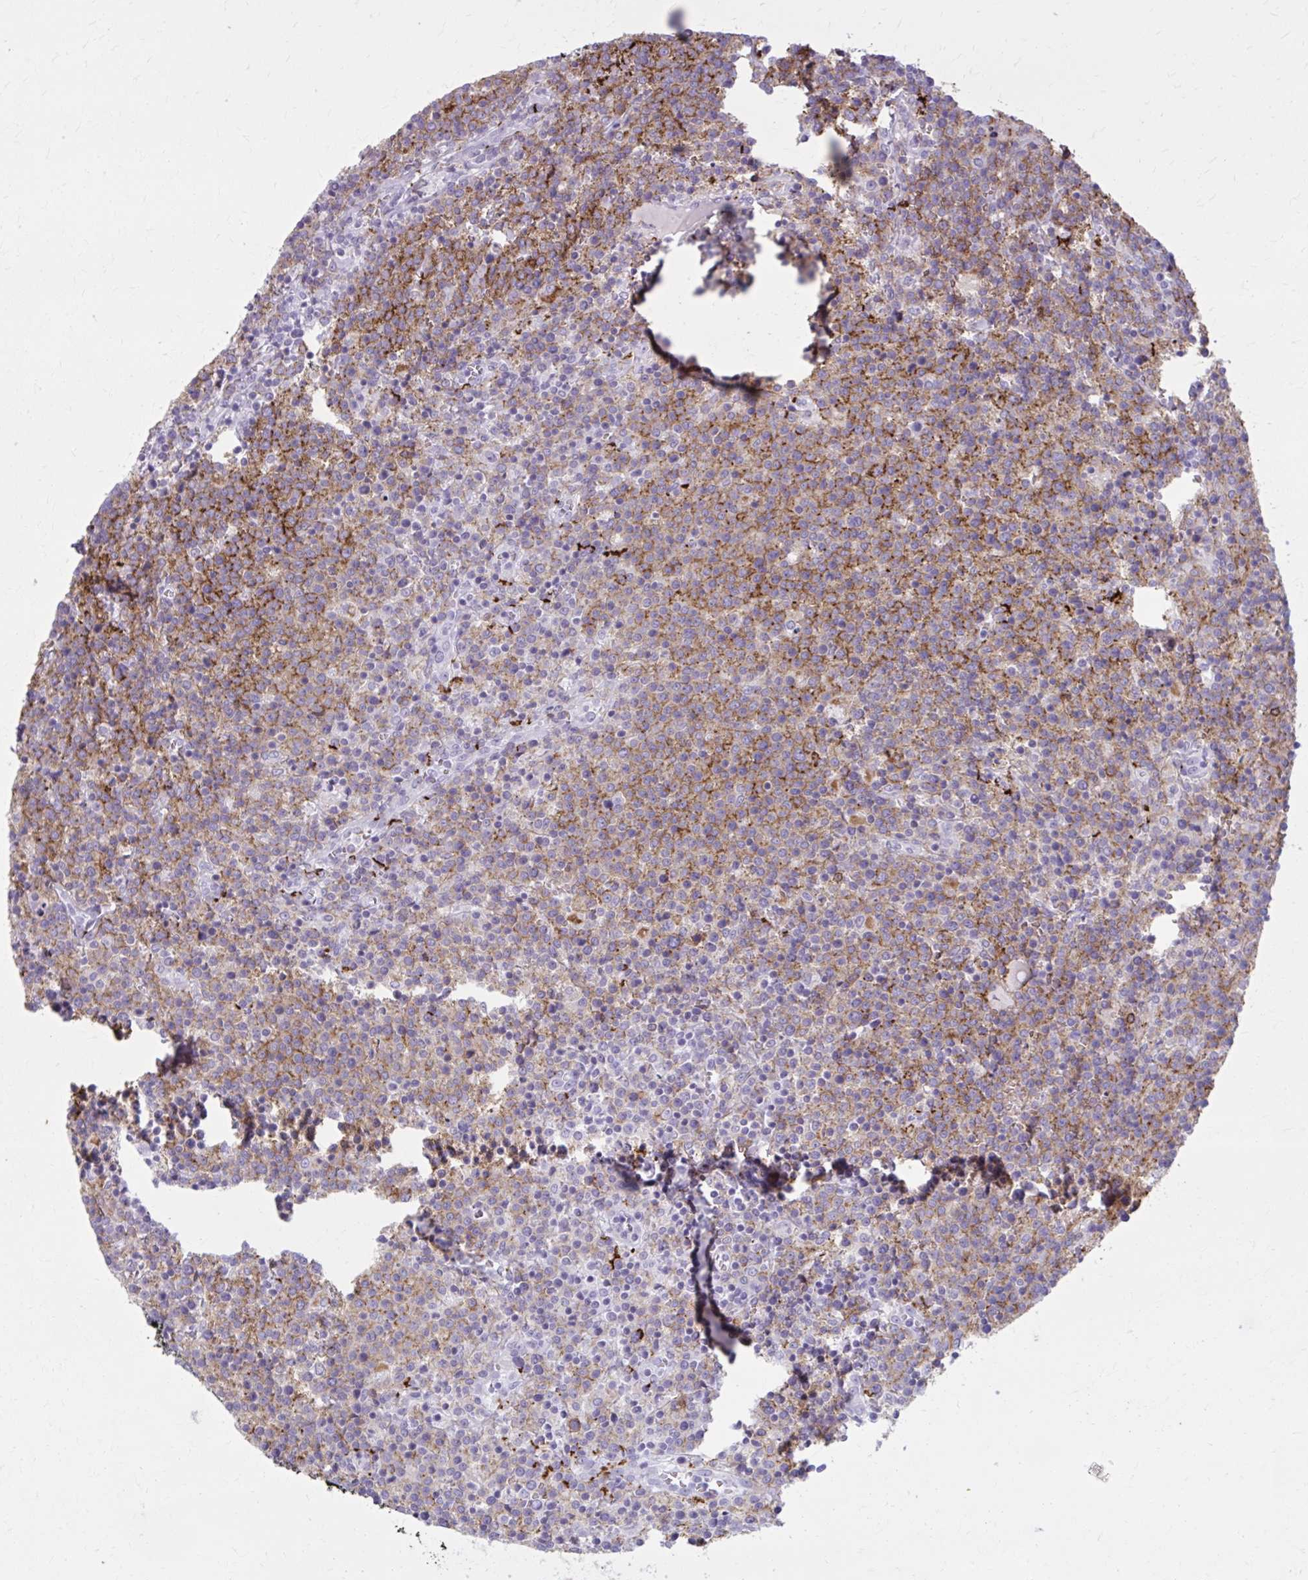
{"staining": {"intensity": "moderate", "quantity": "25%-75%", "location": "cytoplasmic/membranous"}, "tissue": "lymphoma", "cell_type": "Tumor cells", "image_type": "cancer", "snomed": [{"axis": "morphology", "description": "Malignant lymphoma, non-Hodgkin's type, High grade"}, {"axis": "topography", "description": "Lymph node"}], "caption": "Brown immunohistochemical staining in human high-grade malignant lymphoma, non-Hodgkin's type exhibits moderate cytoplasmic/membranous positivity in approximately 25%-75% of tumor cells.", "gene": "OR4B1", "patient": {"sex": "male", "age": 61}}